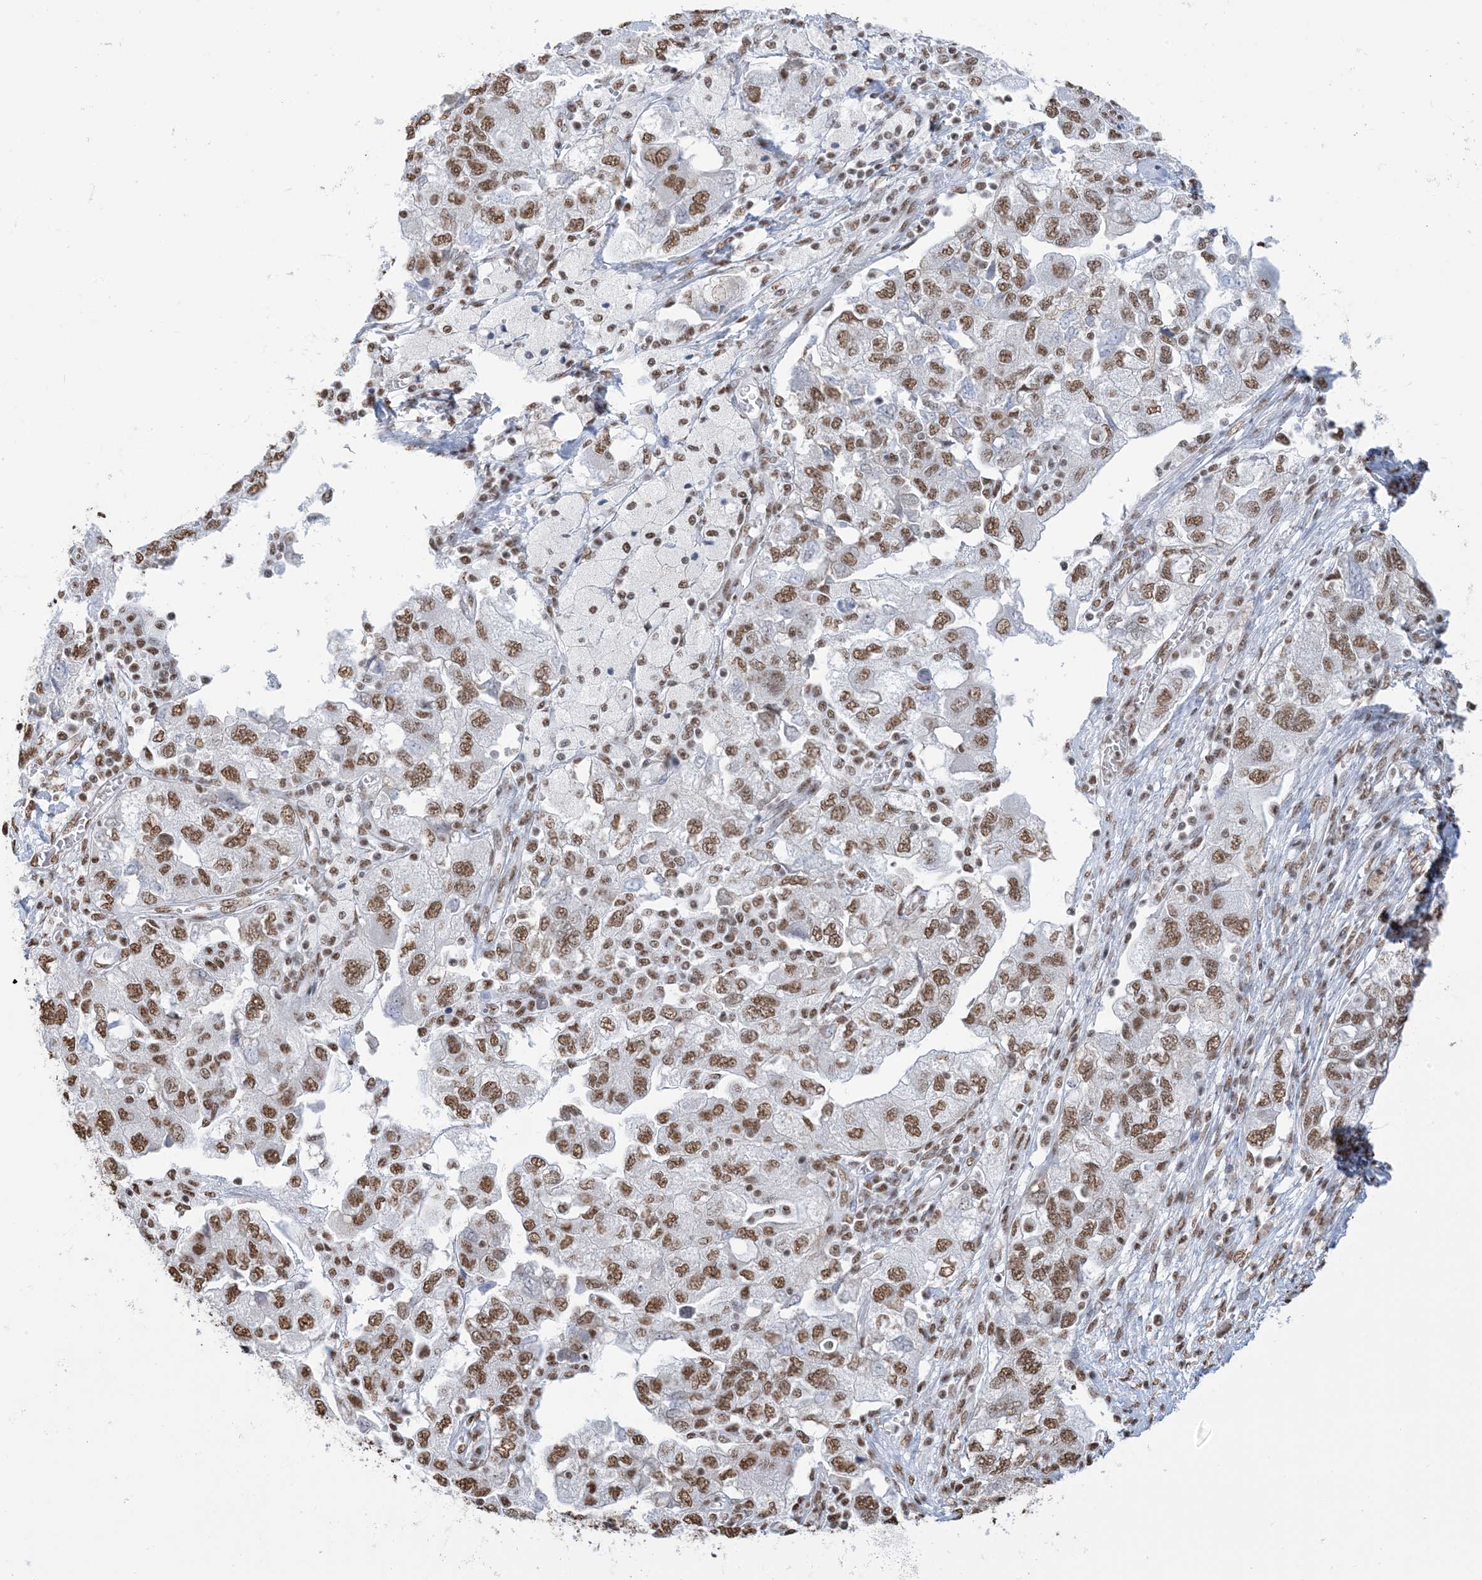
{"staining": {"intensity": "moderate", "quantity": ">75%", "location": "nuclear"}, "tissue": "ovarian cancer", "cell_type": "Tumor cells", "image_type": "cancer", "snomed": [{"axis": "morphology", "description": "Carcinoma, NOS"}, {"axis": "morphology", "description": "Cystadenocarcinoma, serous, NOS"}, {"axis": "topography", "description": "Ovary"}], "caption": "High-magnification brightfield microscopy of ovarian serous cystadenocarcinoma stained with DAB (brown) and counterstained with hematoxylin (blue). tumor cells exhibit moderate nuclear staining is present in about>75% of cells. (Stains: DAB (3,3'-diaminobenzidine) in brown, nuclei in blue, Microscopy: brightfield microscopy at high magnification).", "gene": "ZNF792", "patient": {"sex": "female", "age": 69}}